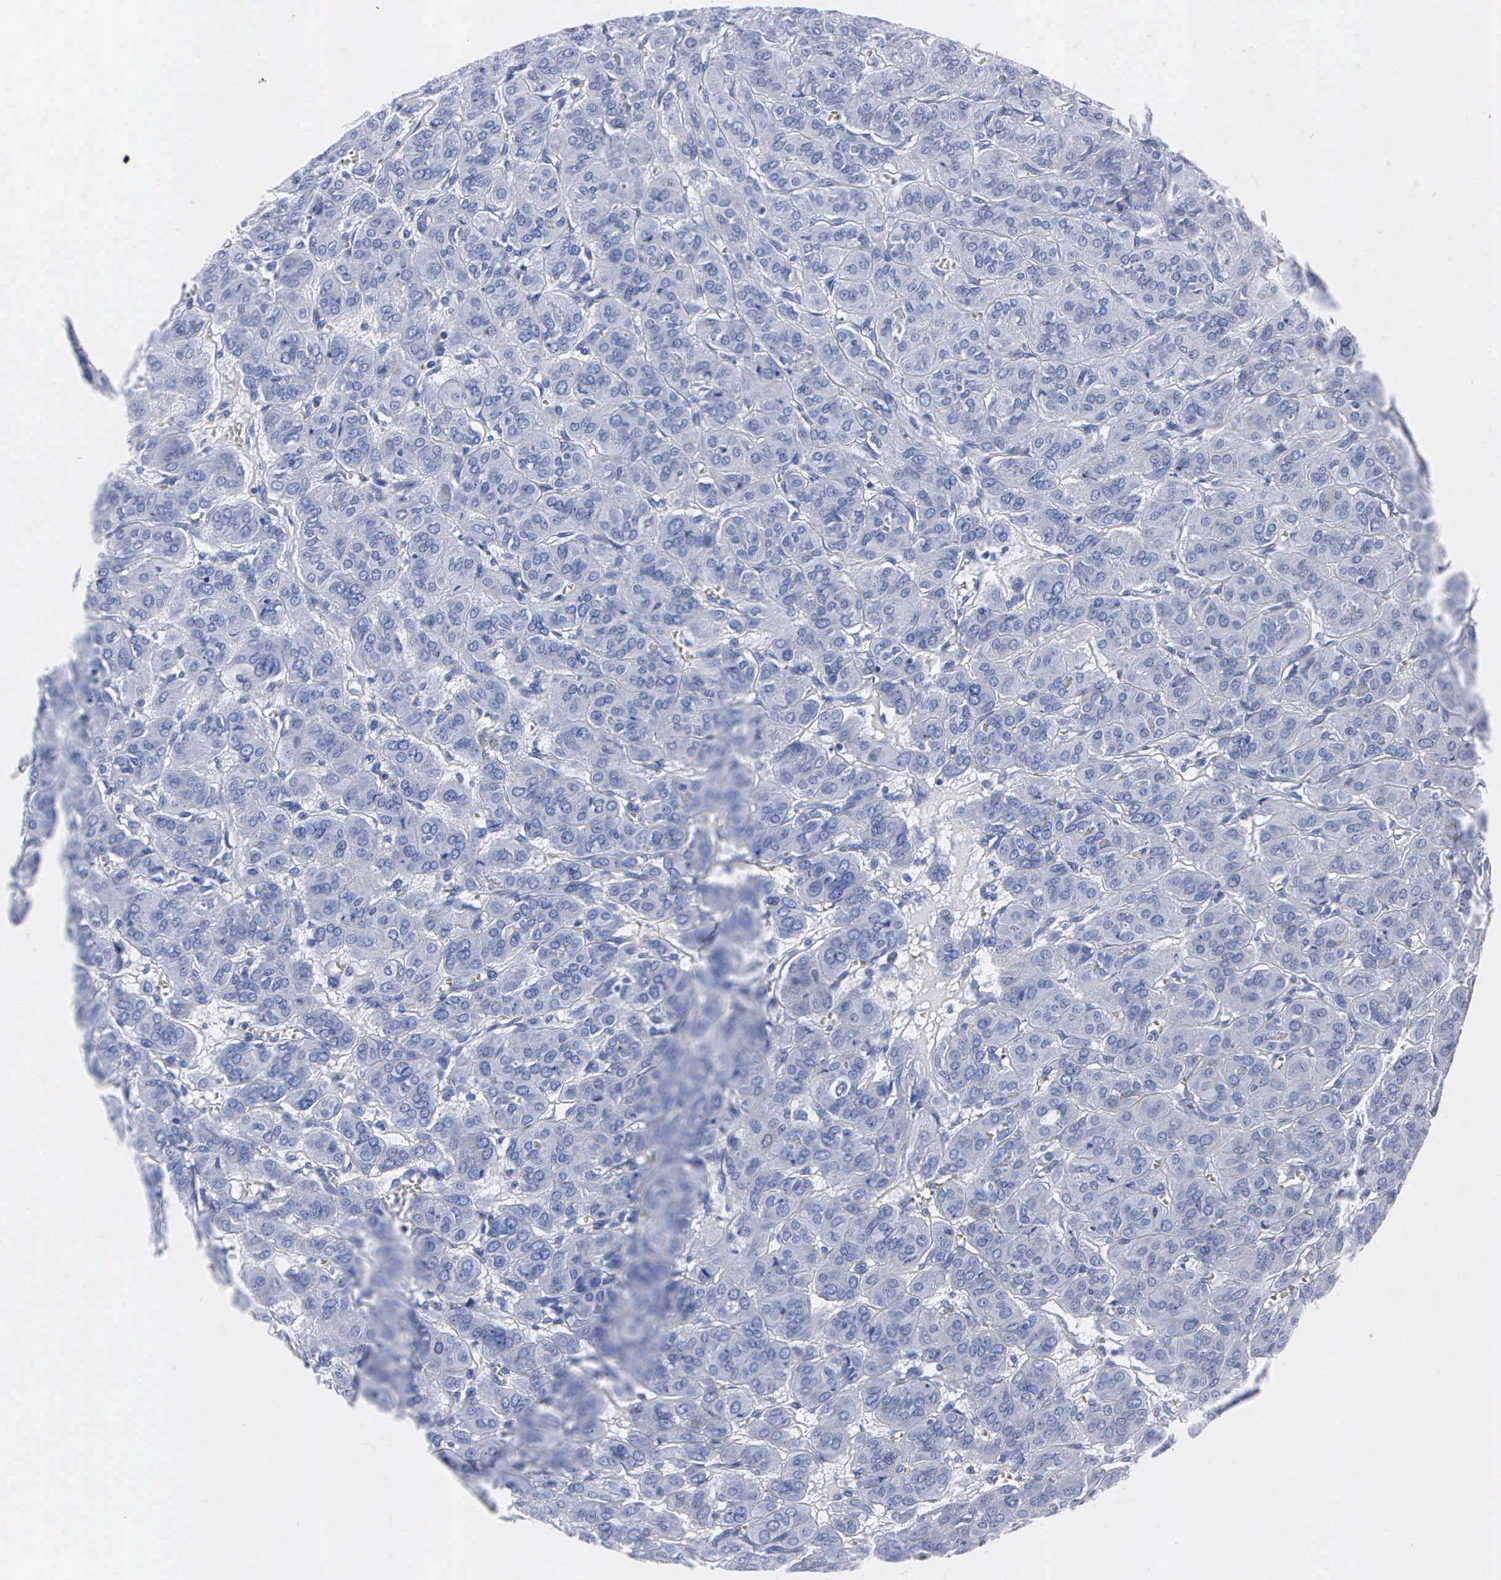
{"staining": {"intensity": "negative", "quantity": "none", "location": "none"}, "tissue": "thyroid cancer", "cell_type": "Tumor cells", "image_type": "cancer", "snomed": [{"axis": "morphology", "description": "Follicular adenoma carcinoma, NOS"}, {"axis": "topography", "description": "Thyroid gland"}], "caption": "Human follicular adenoma carcinoma (thyroid) stained for a protein using immunohistochemistry shows no expression in tumor cells.", "gene": "ENO2", "patient": {"sex": "female", "age": 71}}